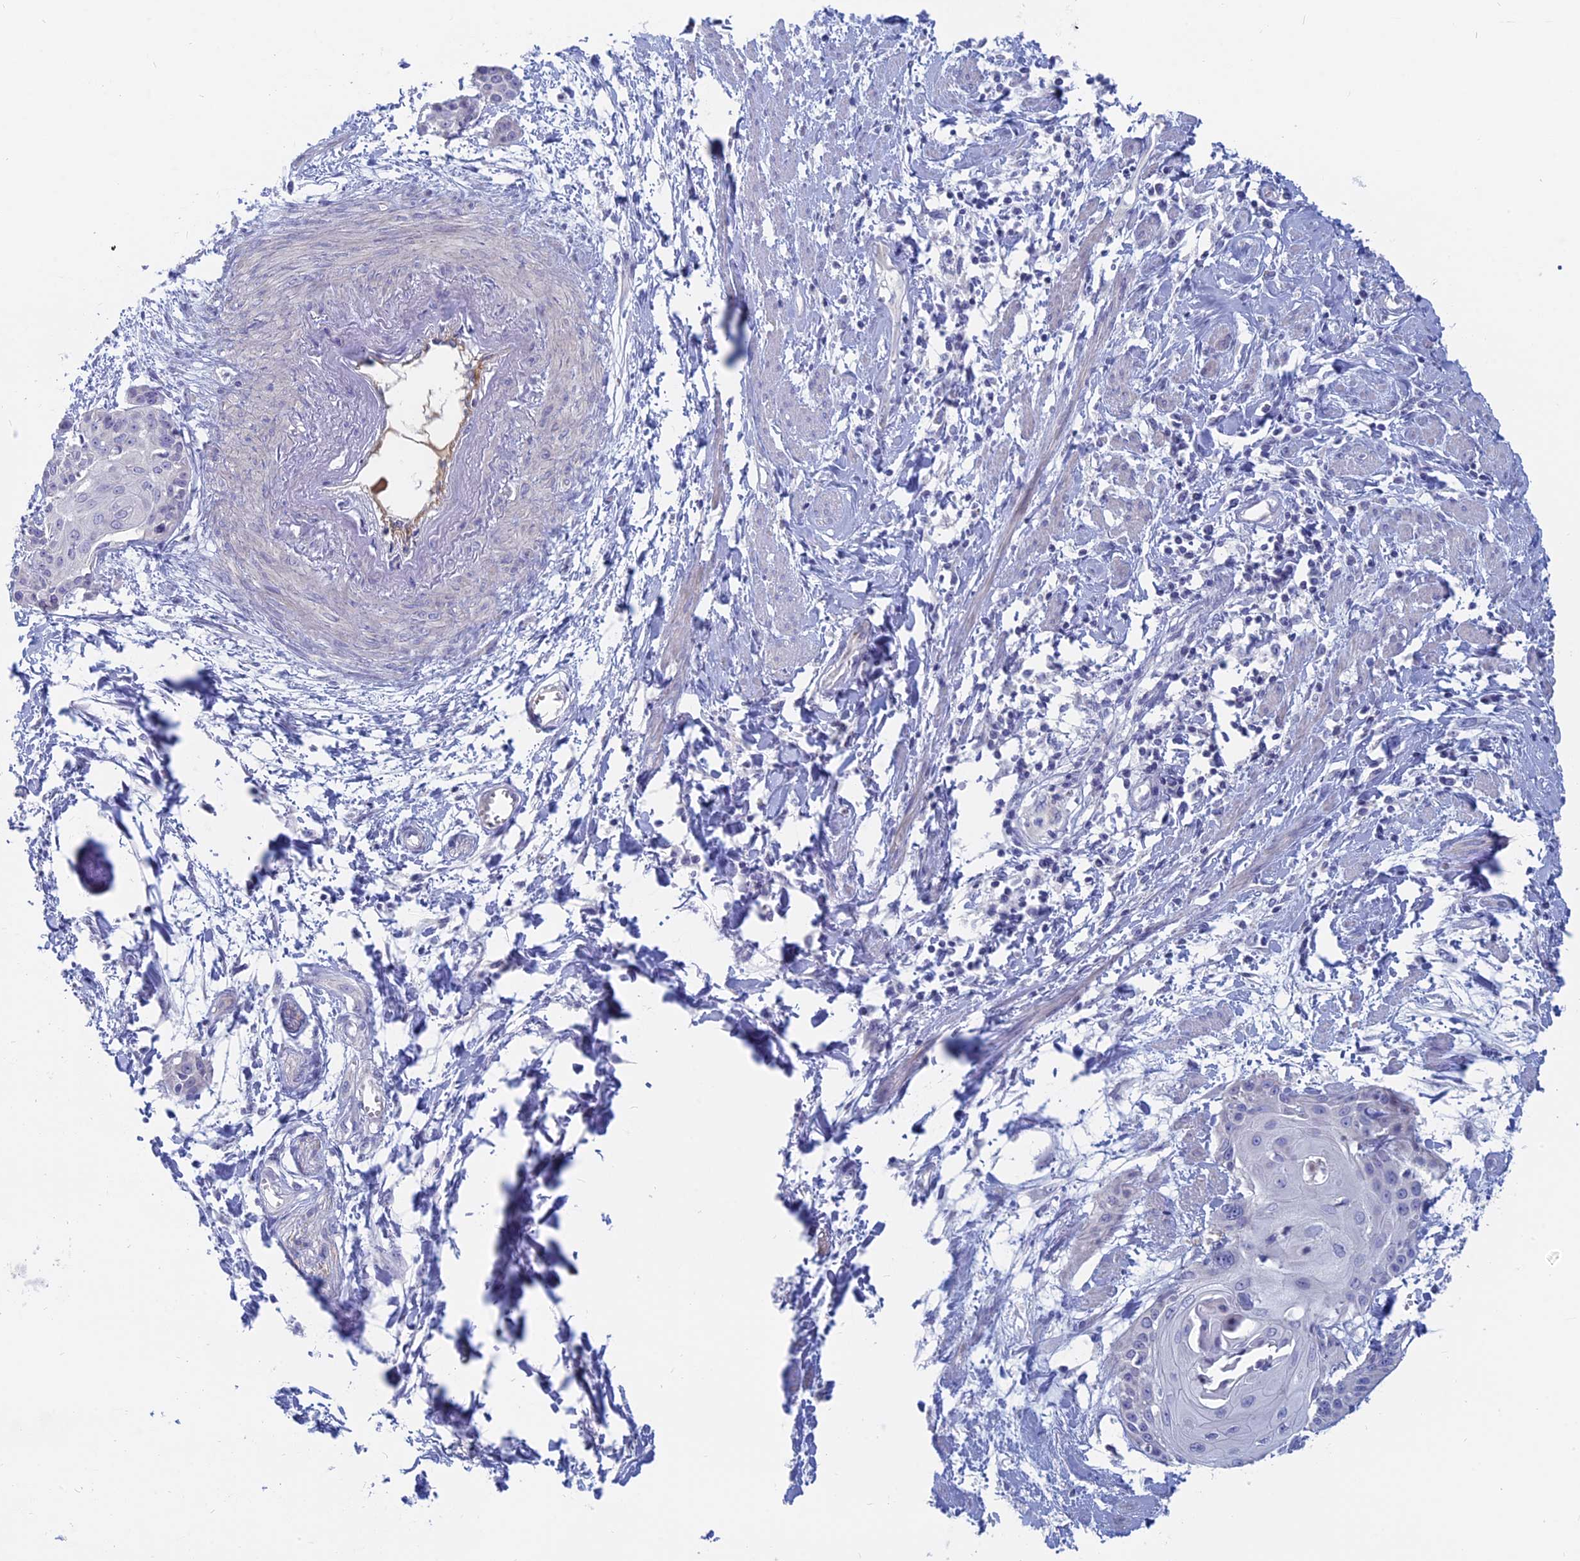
{"staining": {"intensity": "negative", "quantity": "none", "location": "none"}, "tissue": "cervical cancer", "cell_type": "Tumor cells", "image_type": "cancer", "snomed": [{"axis": "morphology", "description": "Squamous cell carcinoma, NOS"}, {"axis": "topography", "description": "Cervix"}], "caption": "IHC histopathology image of neoplastic tissue: cervical cancer (squamous cell carcinoma) stained with DAB (3,3'-diaminobenzidine) exhibits no significant protein expression in tumor cells.", "gene": "TBC1D30", "patient": {"sex": "female", "age": 57}}